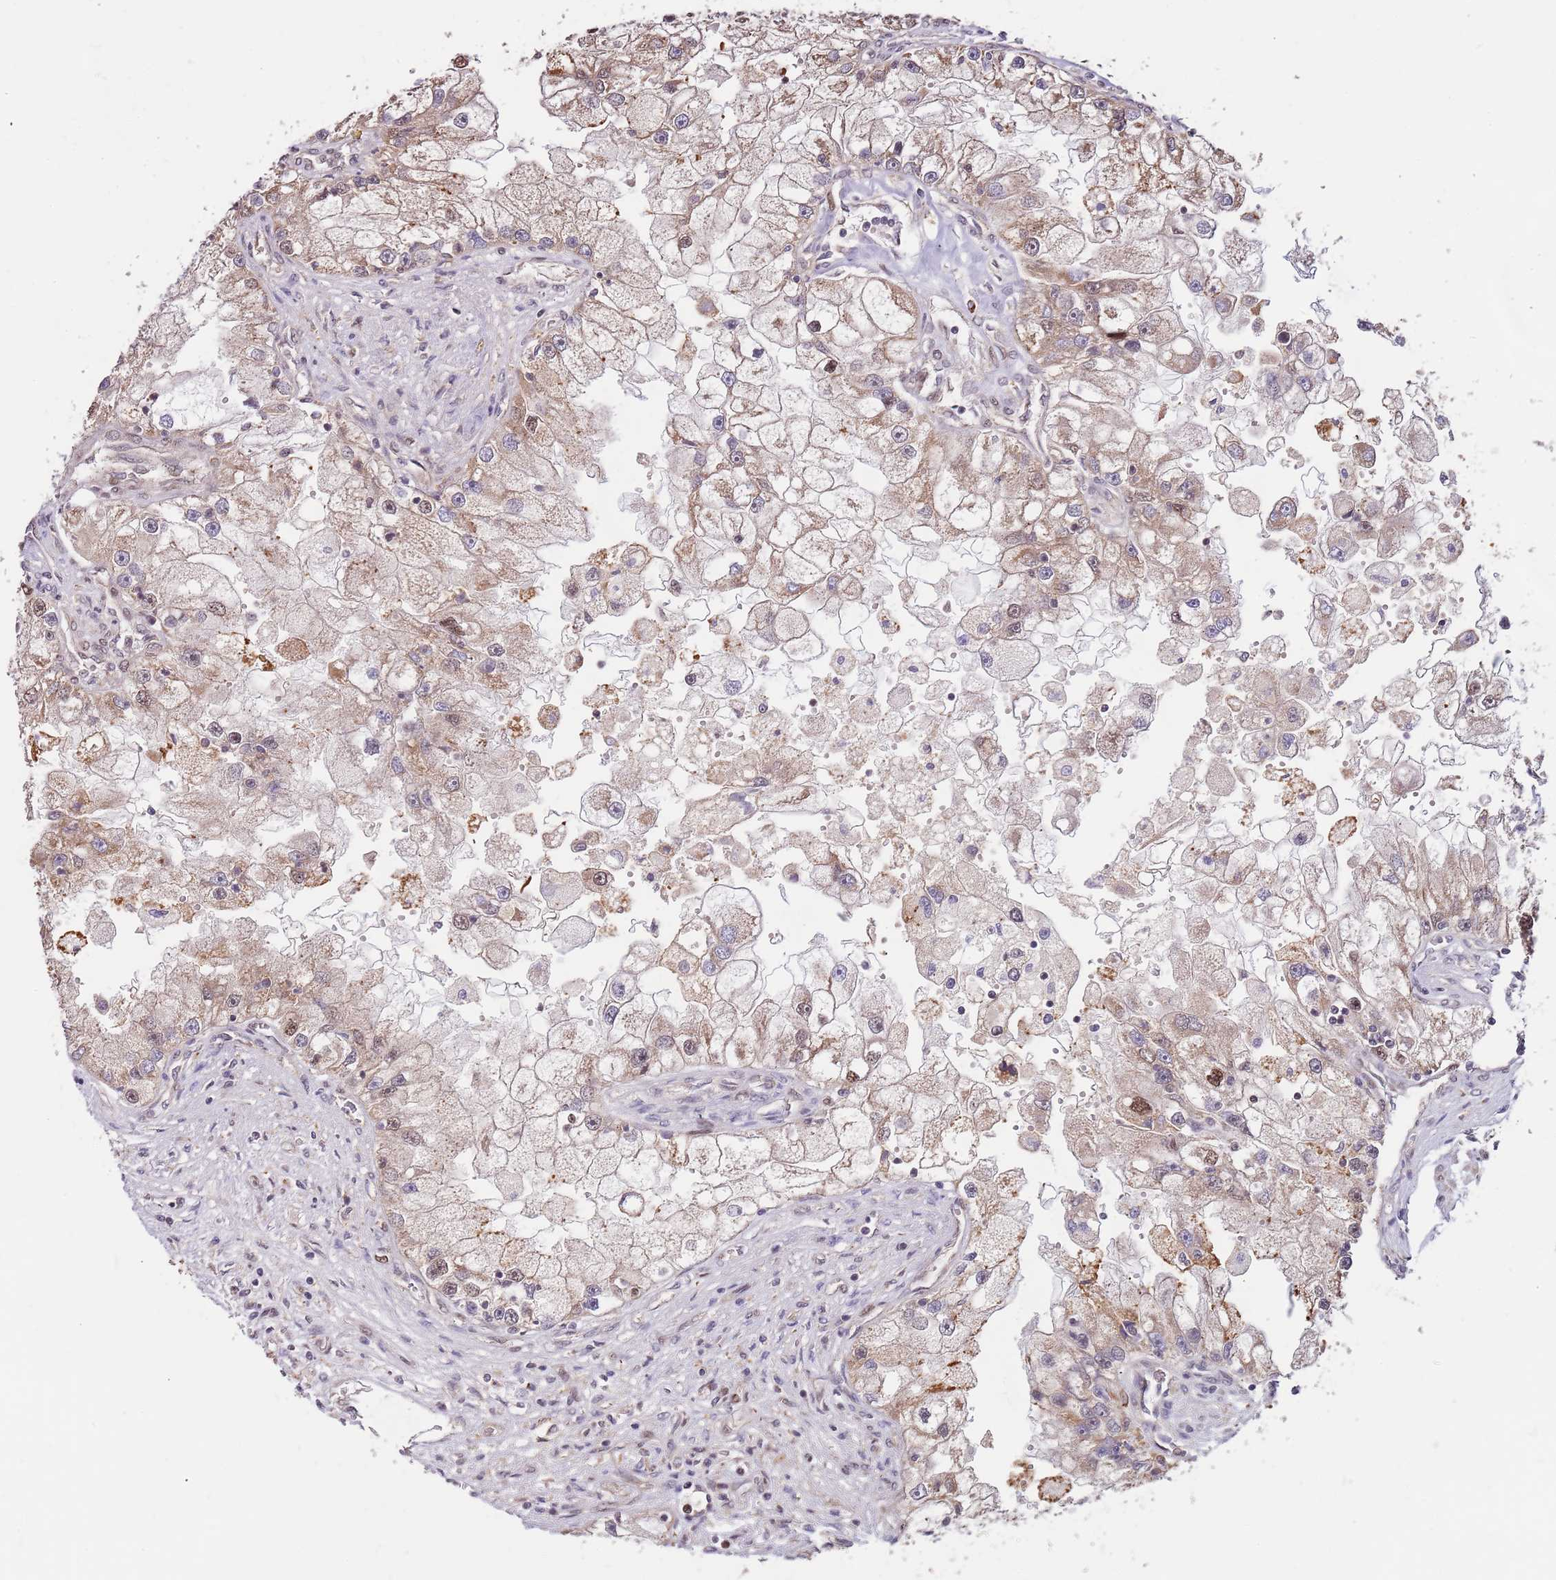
{"staining": {"intensity": "moderate", "quantity": "25%-75%", "location": "cytoplasmic/membranous,nuclear"}, "tissue": "renal cancer", "cell_type": "Tumor cells", "image_type": "cancer", "snomed": [{"axis": "morphology", "description": "Adenocarcinoma, NOS"}, {"axis": "topography", "description": "Kidney"}], "caption": "The histopathology image exhibits a brown stain indicating the presence of a protein in the cytoplasmic/membranous and nuclear of tumor cells in renal cancer. The staining was performed using DAB (3,3'-diaminobenzidine), with brown indicating positive protein expression. Nuclei are stained blue with hematoxylin.", "gene": "RIF1", "patient": {"sex": "male", "age": 63}}